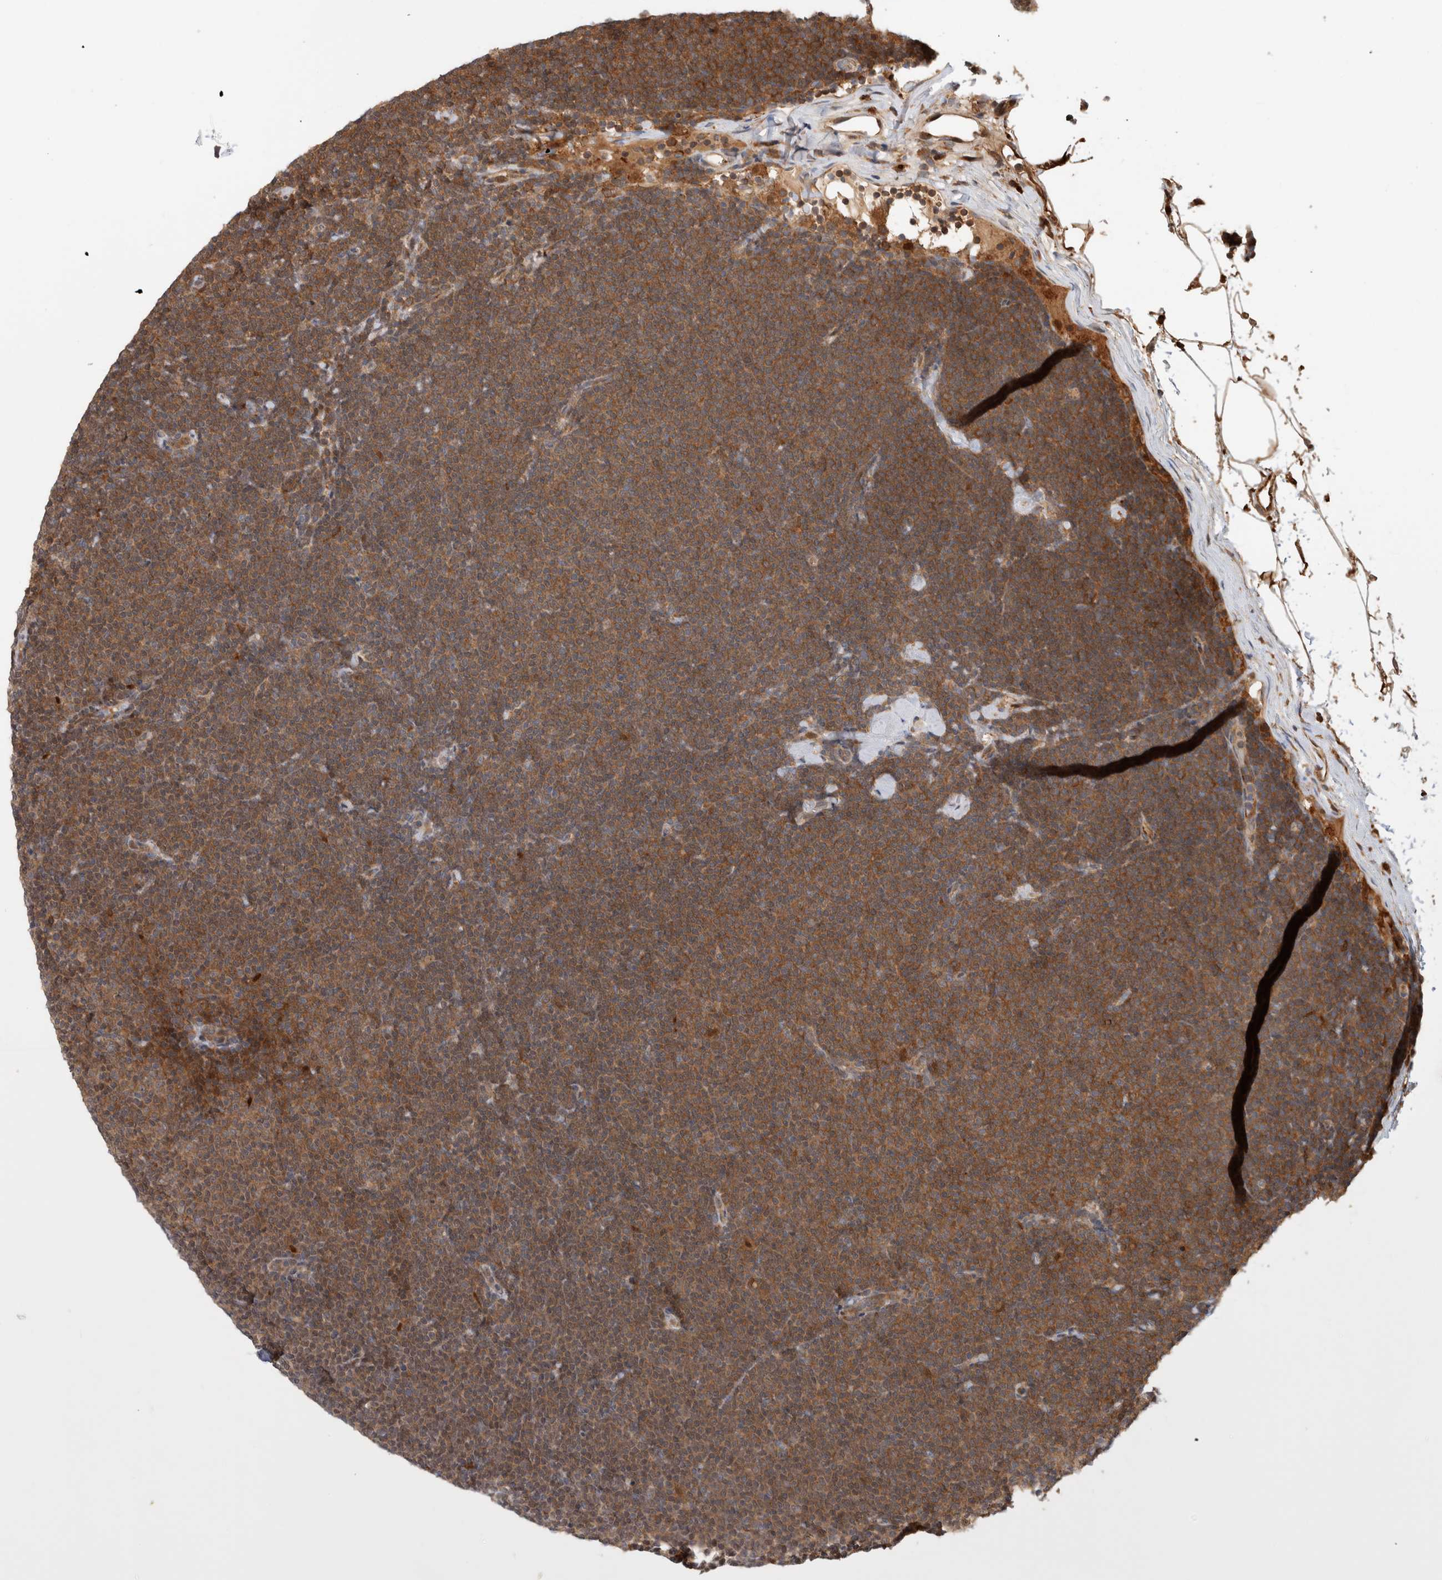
{"staining": {"intensity": "moderate", "quantity": ">75%", "location": "cytoplasmic/membranous"}, "tissue": "lymphoma", "cell_type": "Tumor cells", "image_type": "cancer", "snomed": [{"axis": "morphology", "description": "Malignant lymphoma, non-Hodgkin's type, Low grade"}, {"axis": "topography", "description": "Lymph node"}], "caption": "This is an image of immunohistochemistry (IHC) staining of low-grade malignant lymphoma, non-Hodgkin's type, which shows moderate expression in the cytoplasmic/membranous of tumor cells.", "gene": "OTUD6B", "patient": {"sex": "female", "age": 53}}